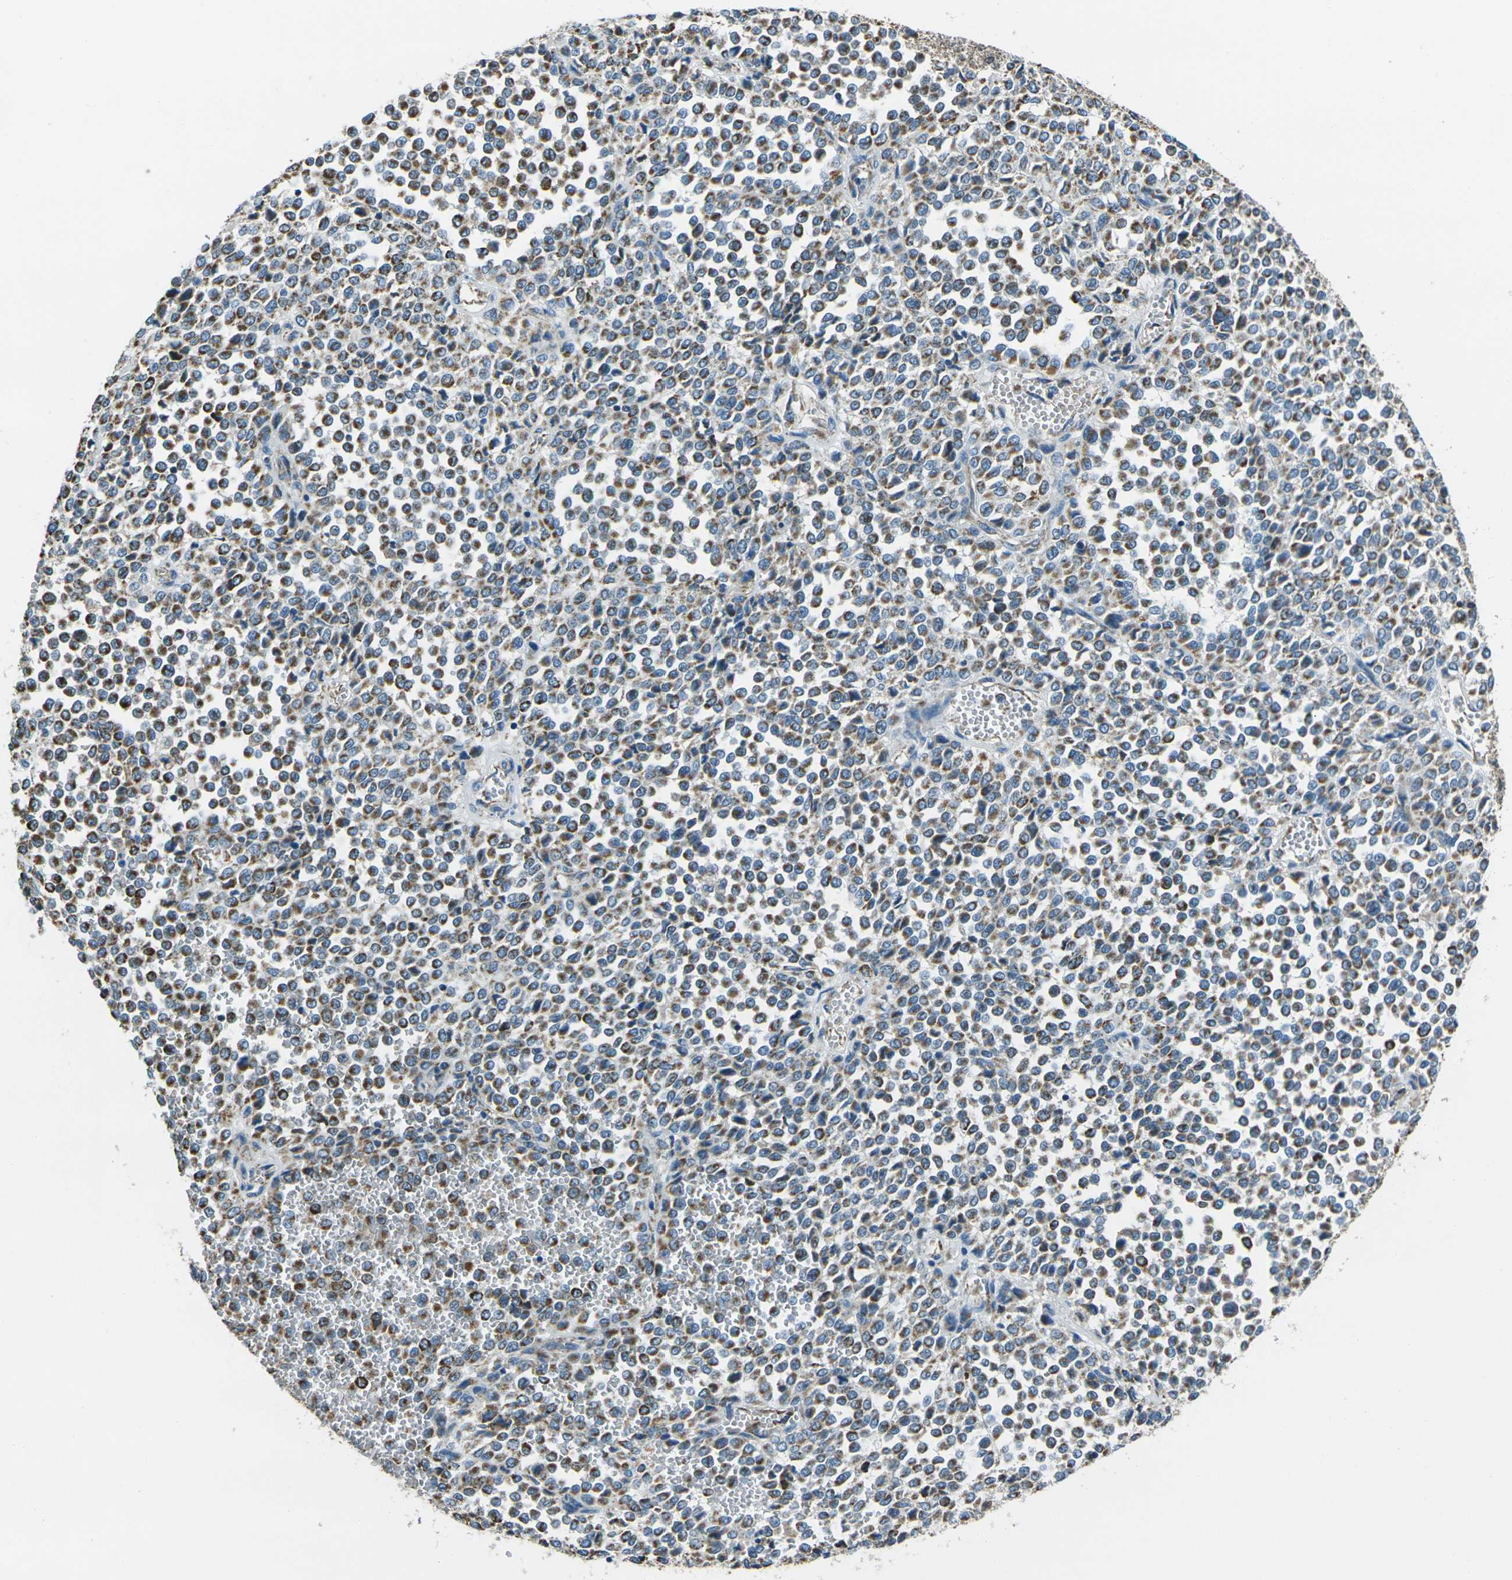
{"staining": {"intensity": "moderate", "quantity": ">75%", "location": "cytoplasmic/membranous"}, "tissue": "melanoma", "cell_type": "Tumor cells", "image_type": "cancer", "snomed": [{"axis": "morphology", "description": "Malignant melanoma, Metastatic site"}, {"axis": "topography", "description": "Pancreas"}], "caption": "IHC image of malignant melanoma (metastatic site) stained for a protein (brown), which displays medium levels of moderate cytoplasmic/membranous expression in approximately >75% of tumor cells.", "gene": "IRF3", "patient": {"sex": "female", "age": 30}}